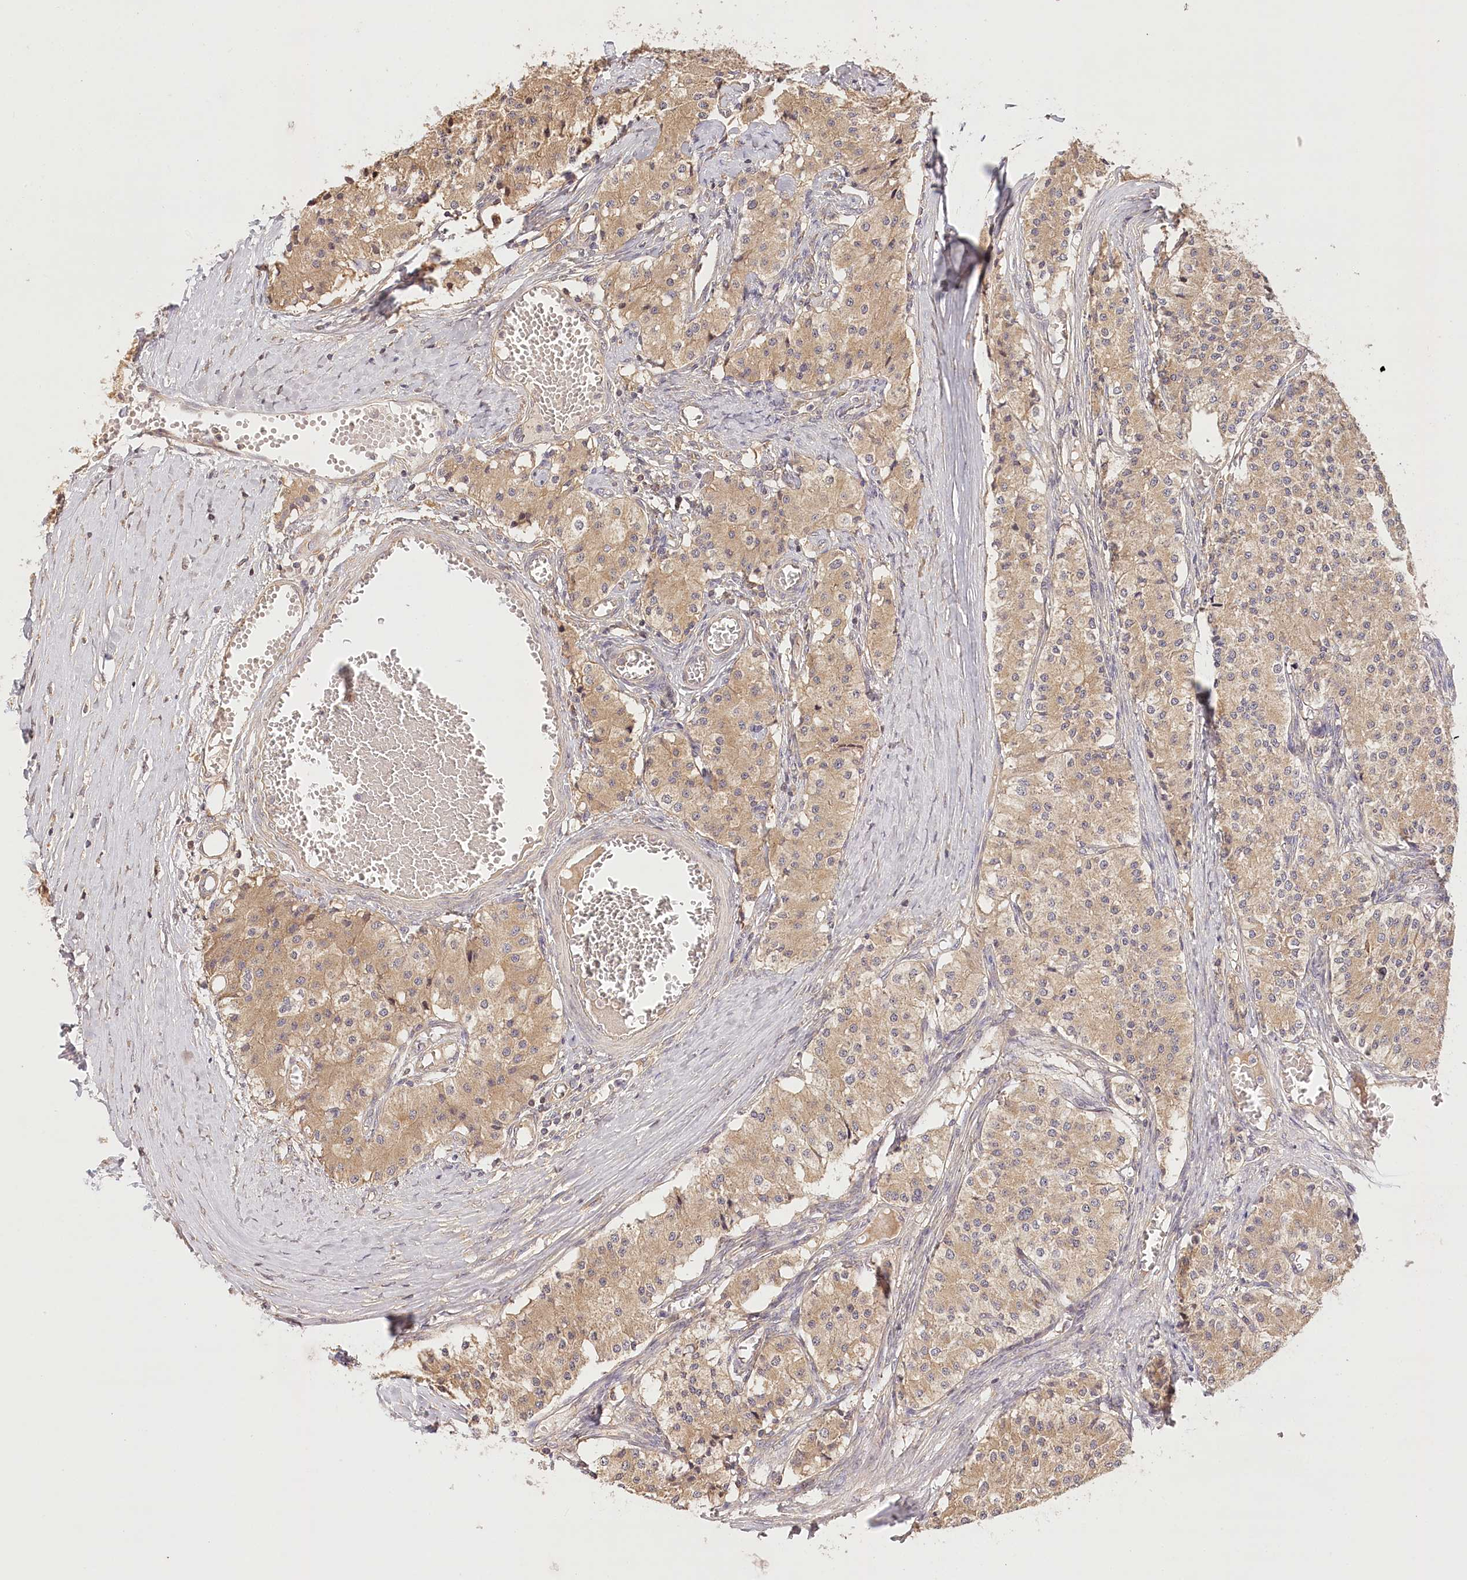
{"staining": {"intensity": "moderate", "quantity": ">75%", "location": "cytoplasmic/membranous"}, "tissue": "carcinoid", "cell_type": "Tumor cells", "image_type": "cancer", "snomed": [{"axis": "morphology", "description": "Carcinoid, malignant, NOS"}, {"axis": "topography", "description": "Colon"}], "caption": "High-magnification brightfield microscopy of carcinoid stained with DAB (brown) and counterstained with hematoxylin (blue). tumor cells exhibit moderate cytoplasmic/membranous expression is present in about>75% of cells. The protein is stained brown, and the nuclei are stained in blue (DAB IHC with brightfield microscopy, high magnification).", "gene": "LSS", "patient": {"sex": "female", "age": 52}}